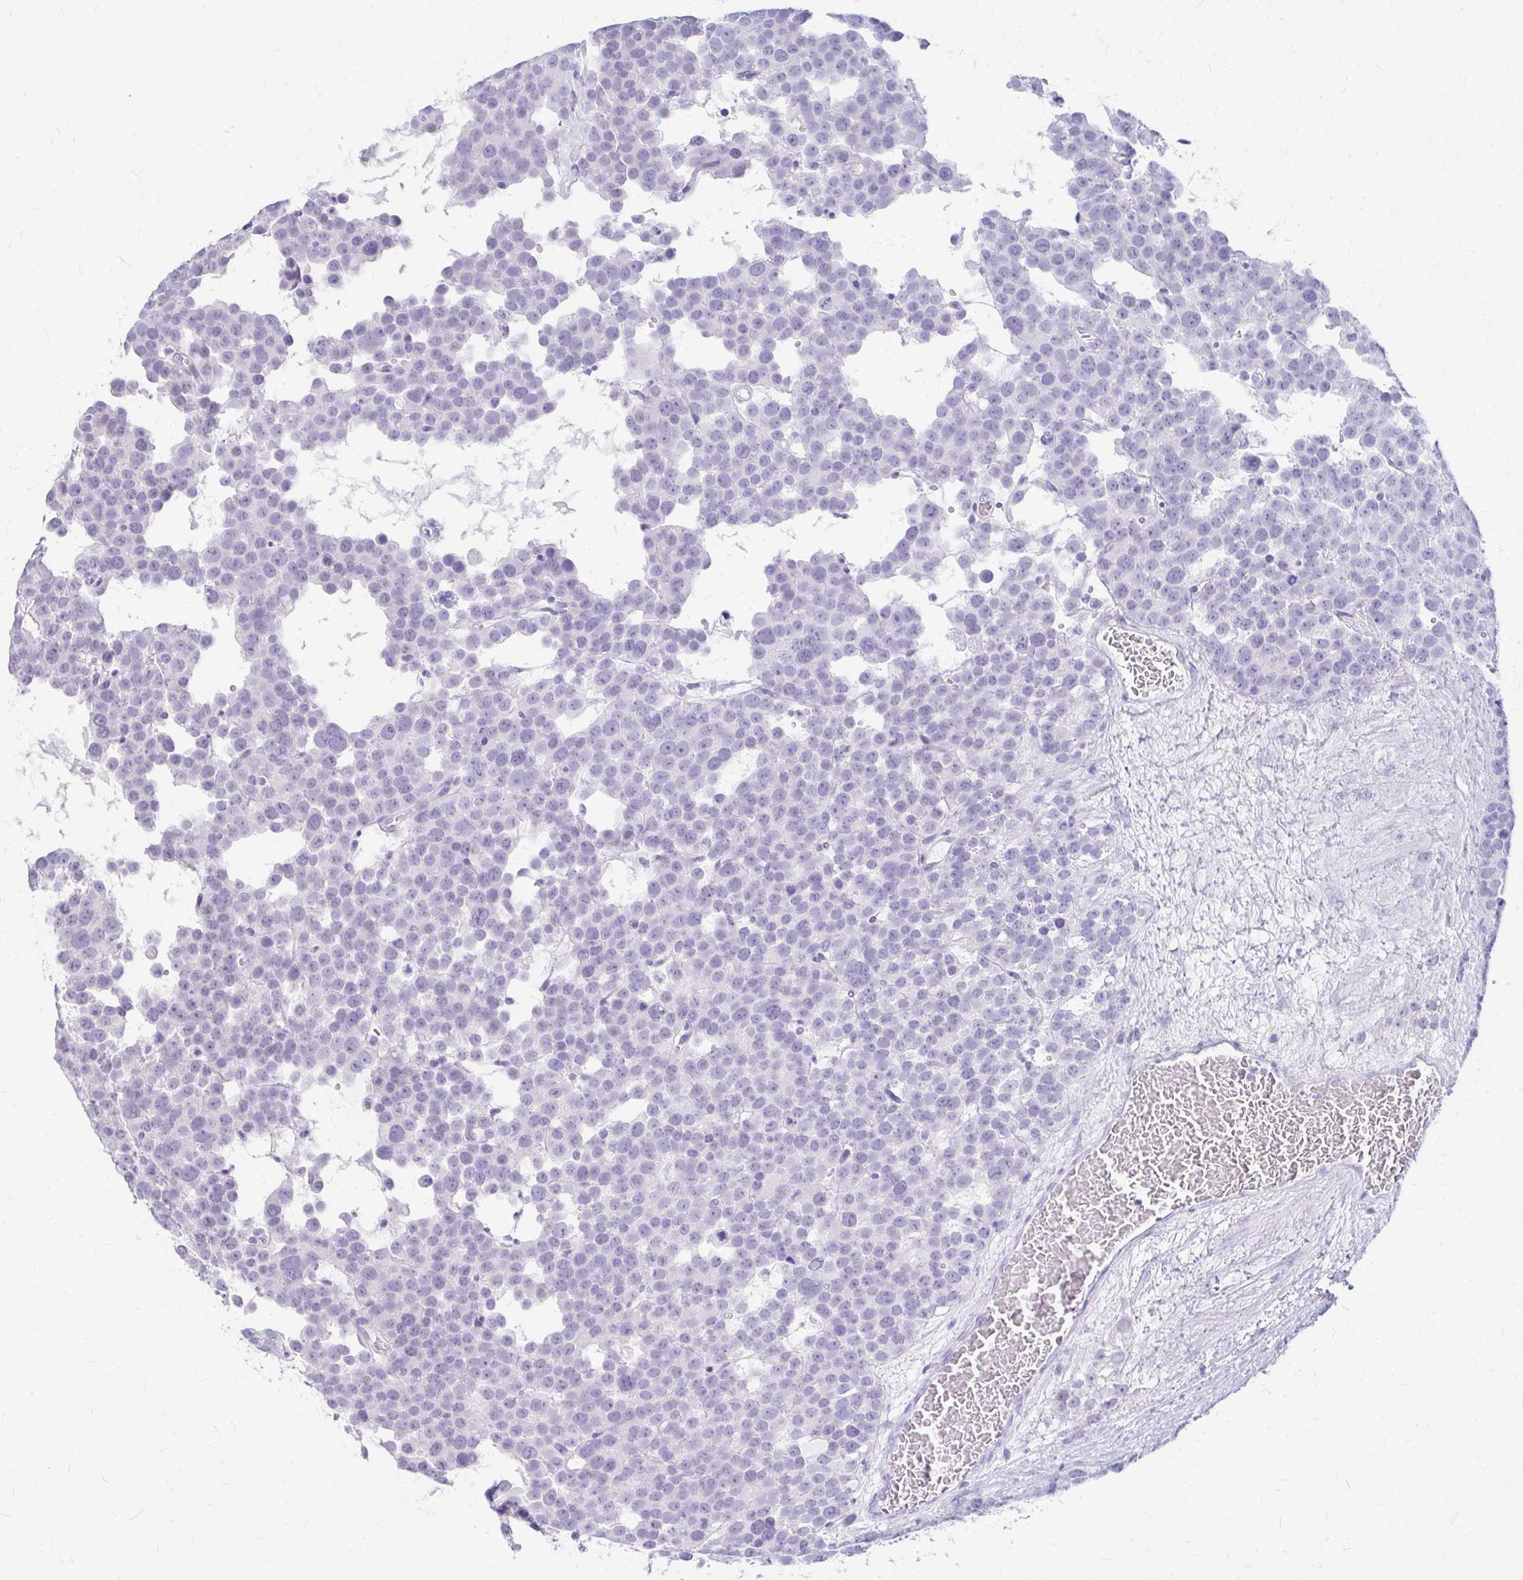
{"staining": {"intensity": "negative", "quantity": "none", "location": "none"}, "tissue": "testis cancer", "cell_type": "Tumor cells", "image_type": "cancer", "snomed": [{"axis": "morphology", "description": "Seminoma, NOS"}, {"axis": "topography", "description": "Testis"}], "caption": "A high-resolution image shows IHC staining of testis cancer (seminoma), which displays no significant staining in tumor cells.", "gene": "RGS16", "patient": {"sex": "male", "age": 71}}